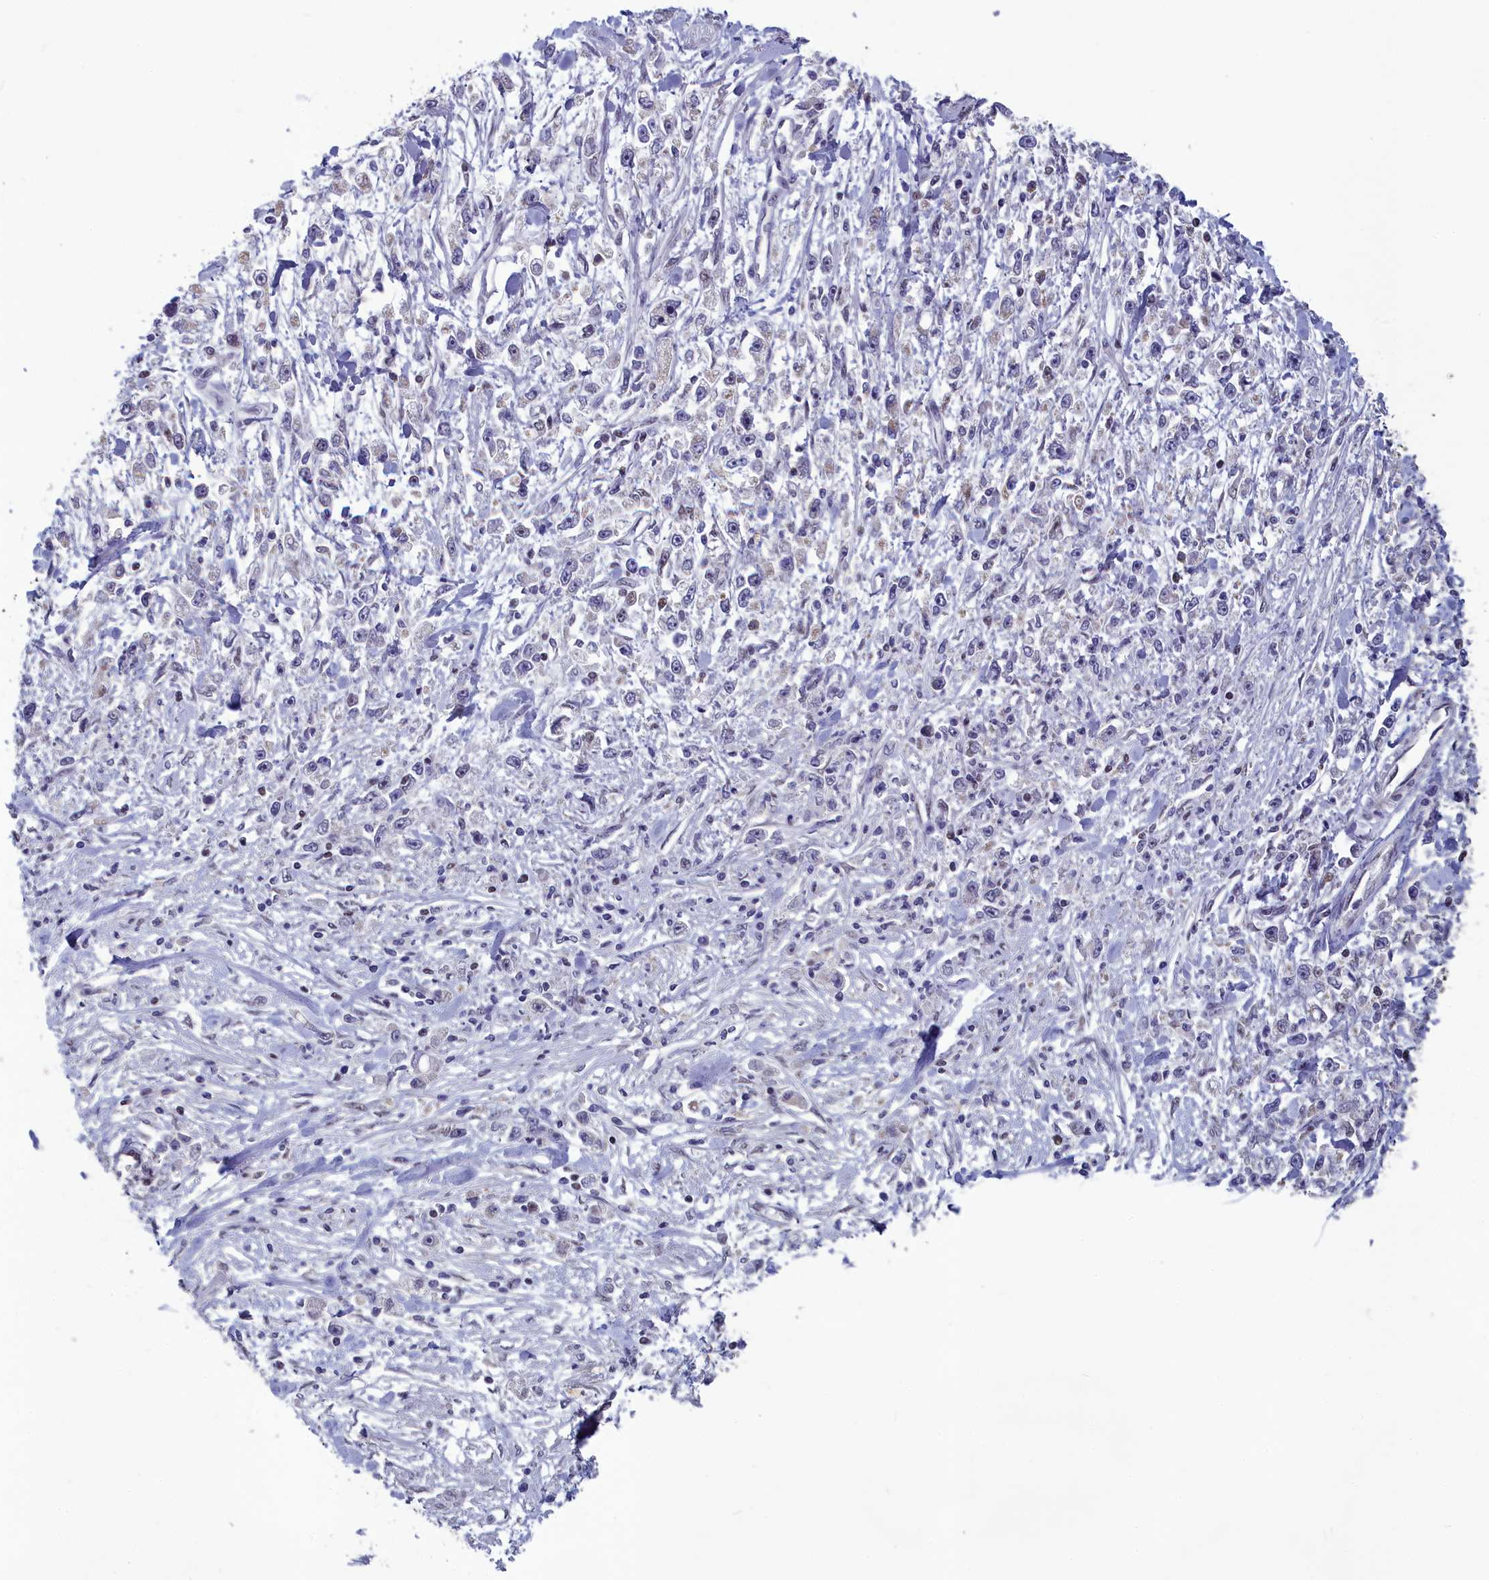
{"staining": {"intensity": "negative", "quantity": "none", "location": "none"}, "tissue": "stomach cancer", "cell_type": "Tumor cells", "image_type": "cancer", "snomed": [{"axis": "morphology", "description": "Adenocarcinoma, NOS"}, {"axis": "topography", "description": "Stomach"}], "caption": "An IHC histopathology image of stomach cancer (adenocarcinoma) is shown. There is no staining in tumor cells of stomach cancer (adenocarcinoma).", "gene": "MT-CO3", "patient": {"sex": "female", "age": 59}}